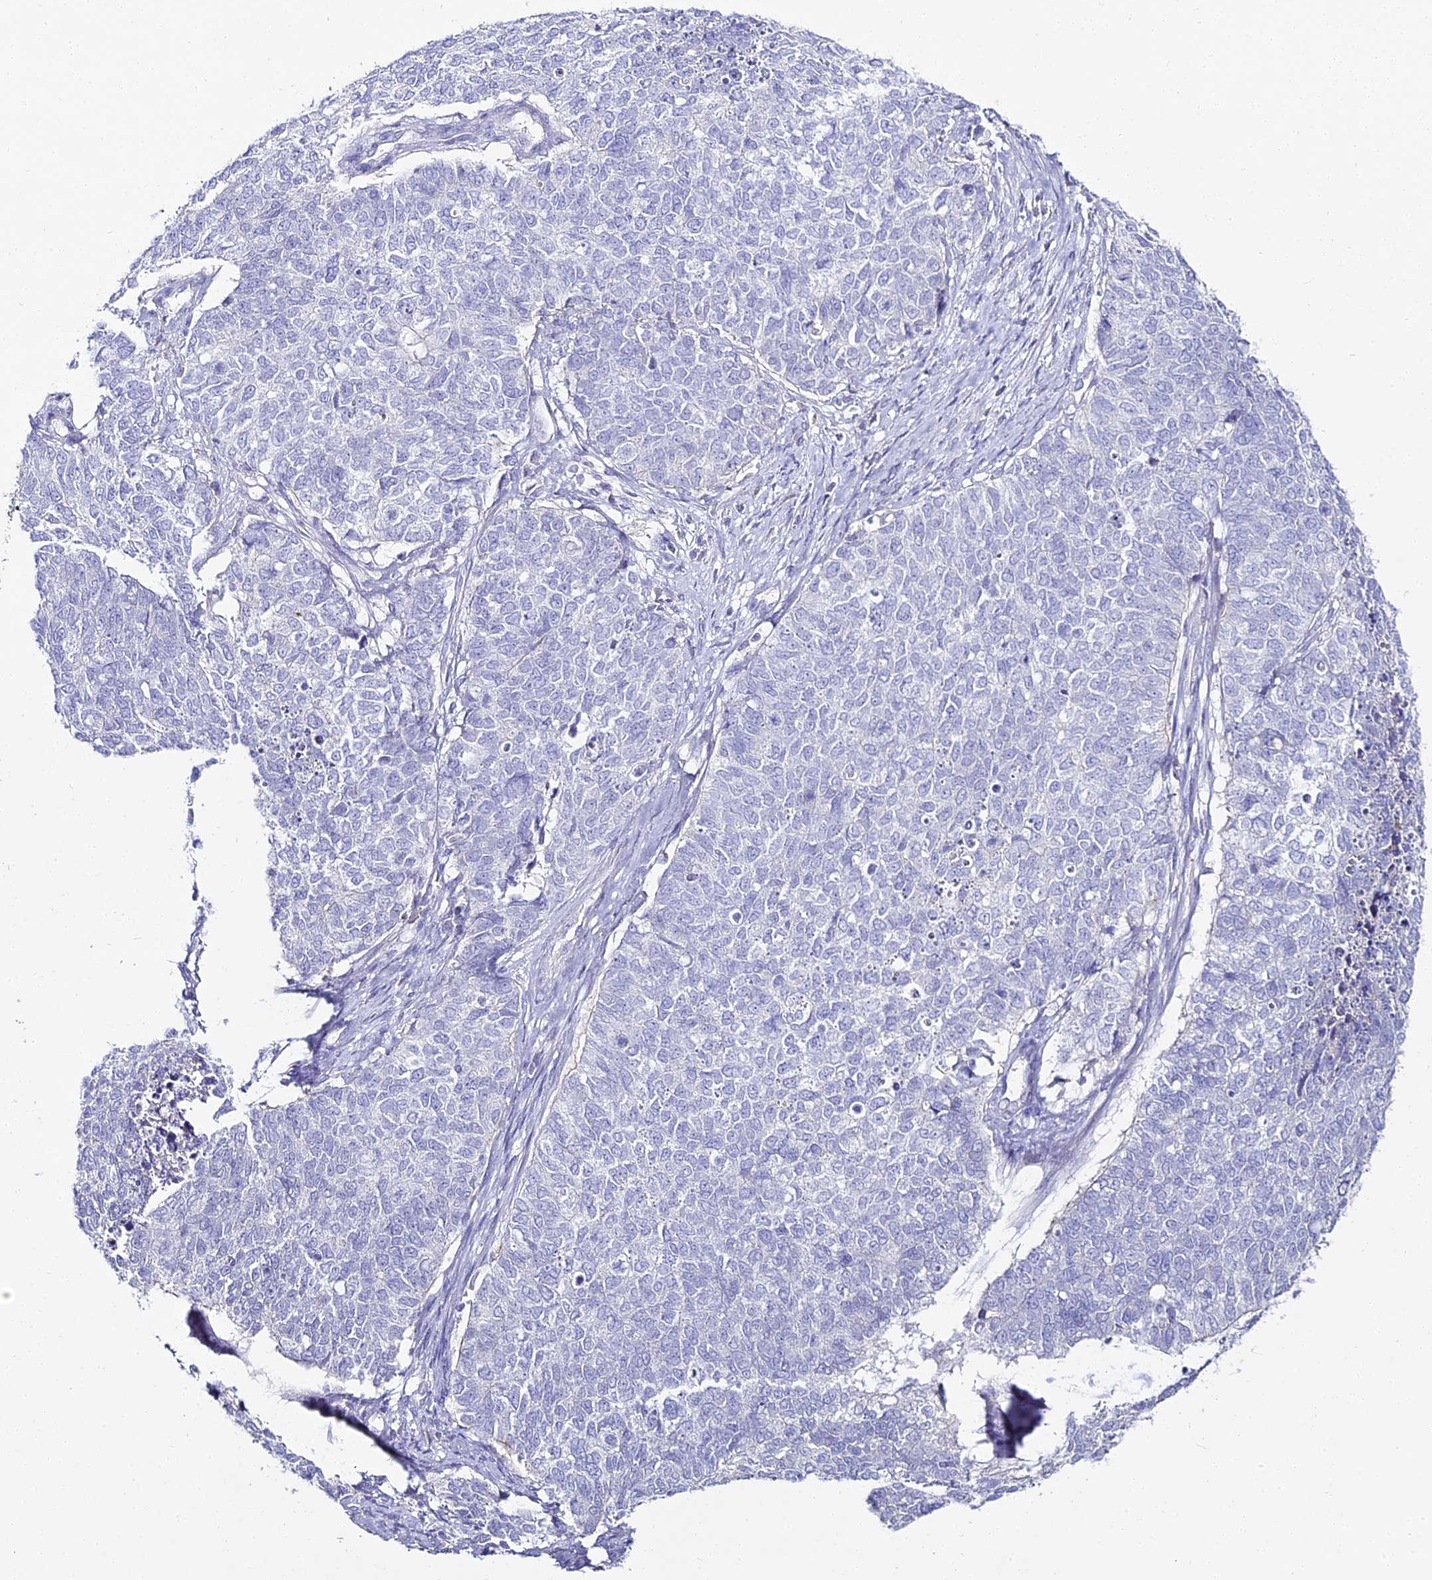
{"staining": {"intensity": "negative", "quantity": "none", "location": "none"}, "tissue": "cervical cancer", "cell_type": "Tumor cells", "image_type": "cancer", "snomed": [{"axis": "morphology", "description": "Squamous cell carcinoma, NOS"}, {"axis": "topography", "description": "Cervix"}], "caption": "Immunohistochemistry image of neoplastic tissue: human squamous cell carcinoma (cervical) stained with DAB shows no significant protein staining in tumor cells.", "gene": "ALPG", "patient": {"sex": "female", "age": 63}}